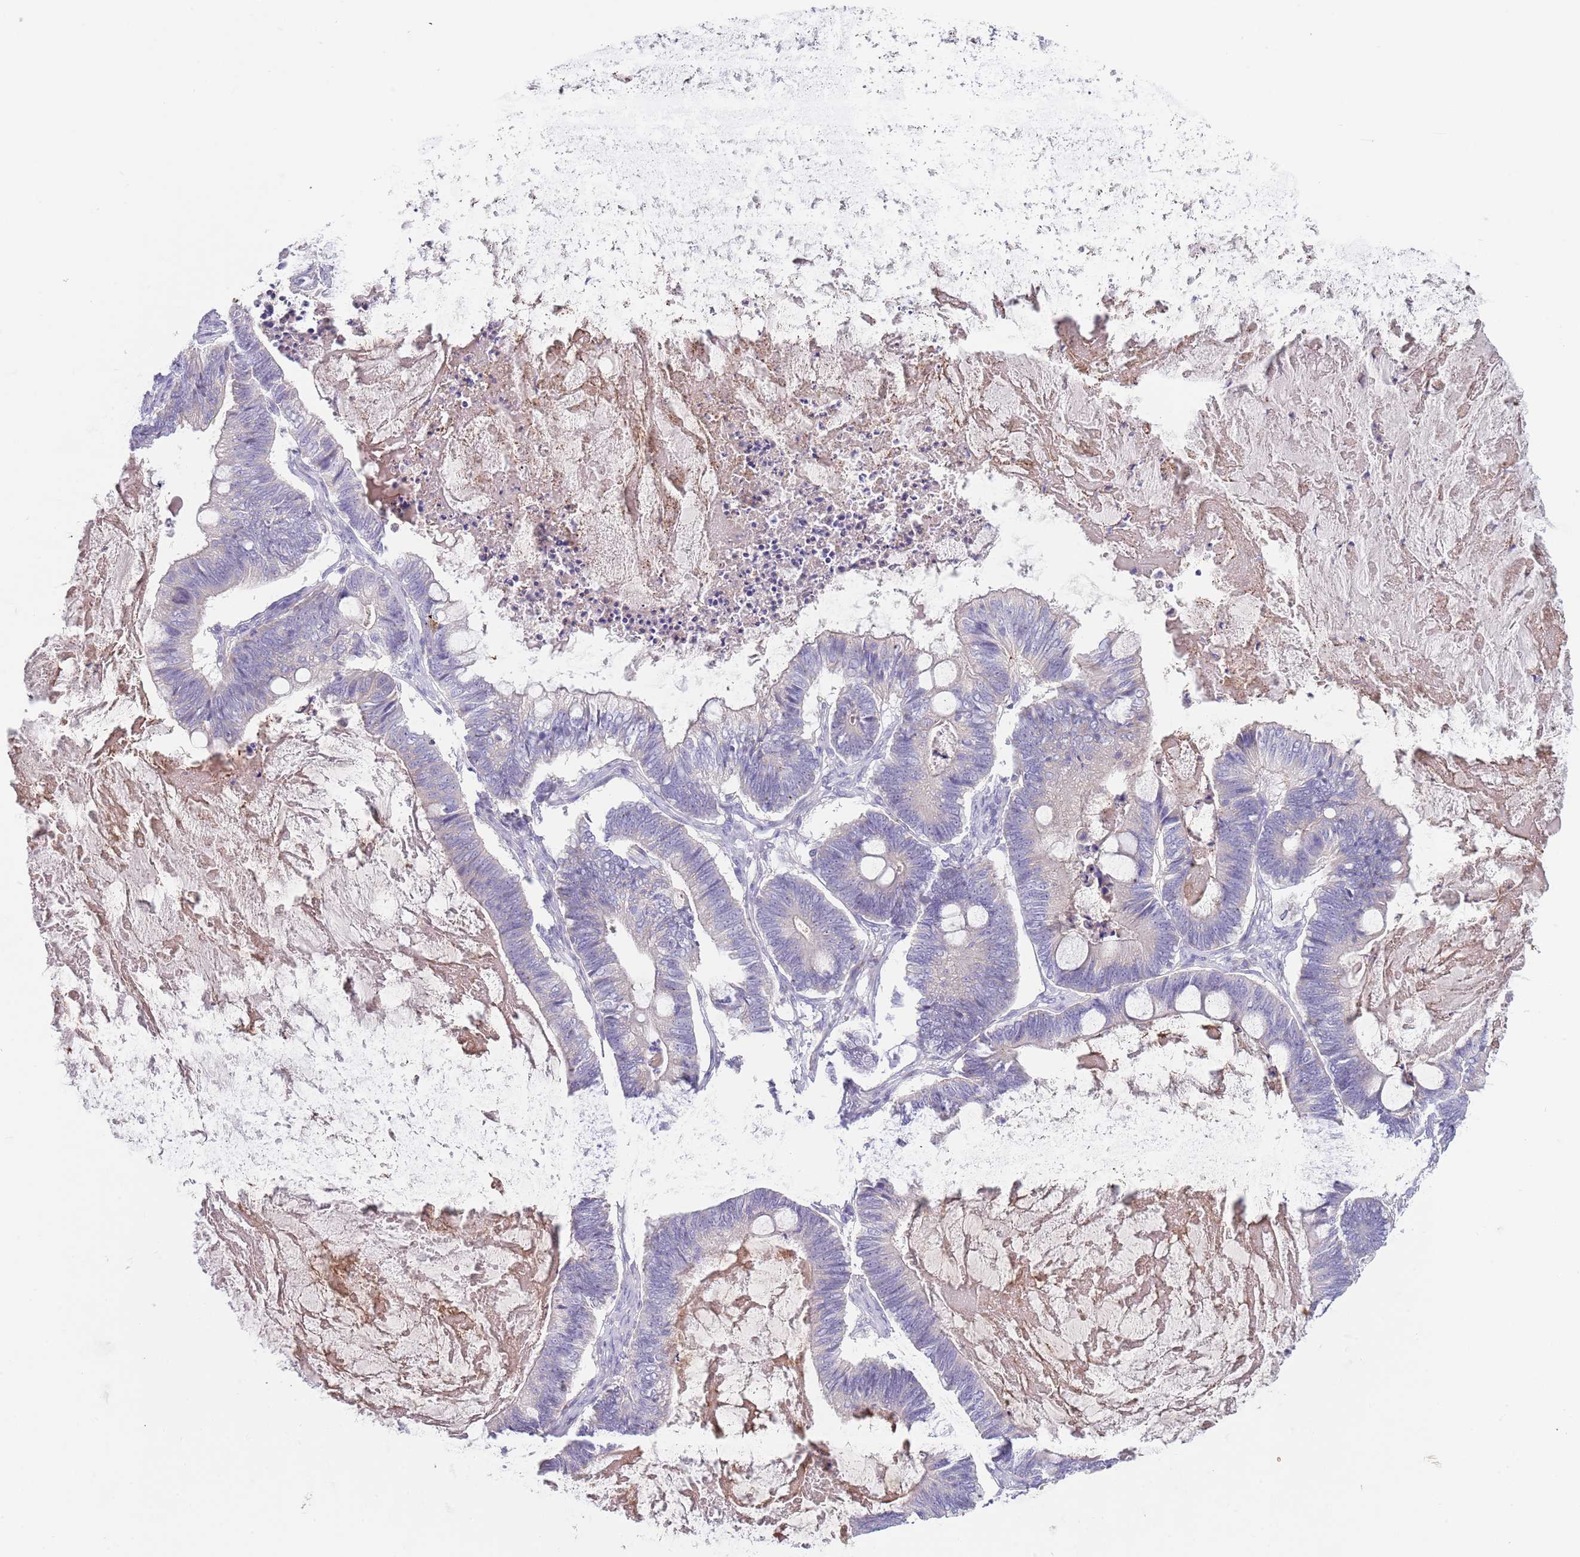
{"staining": {"intensity": "negative", "quantity": "none", "location": "none"}, "tissue": "ovarian cancer", "cell_type": "Tumor cells", "image_type": "cancer", "snomed": [{"axis": "morphology", "description": "Cystadenocarcinoma, mucinous, NOS"}, {"axis": "topography", "description": "Ovary"}], "caption": "DAB immunohistochemical staining of human ovarian cancer reveals no significant expression in tumor cells.", "gene": "MAN1C1", "patient": {"sex": "female", "age": 61}}